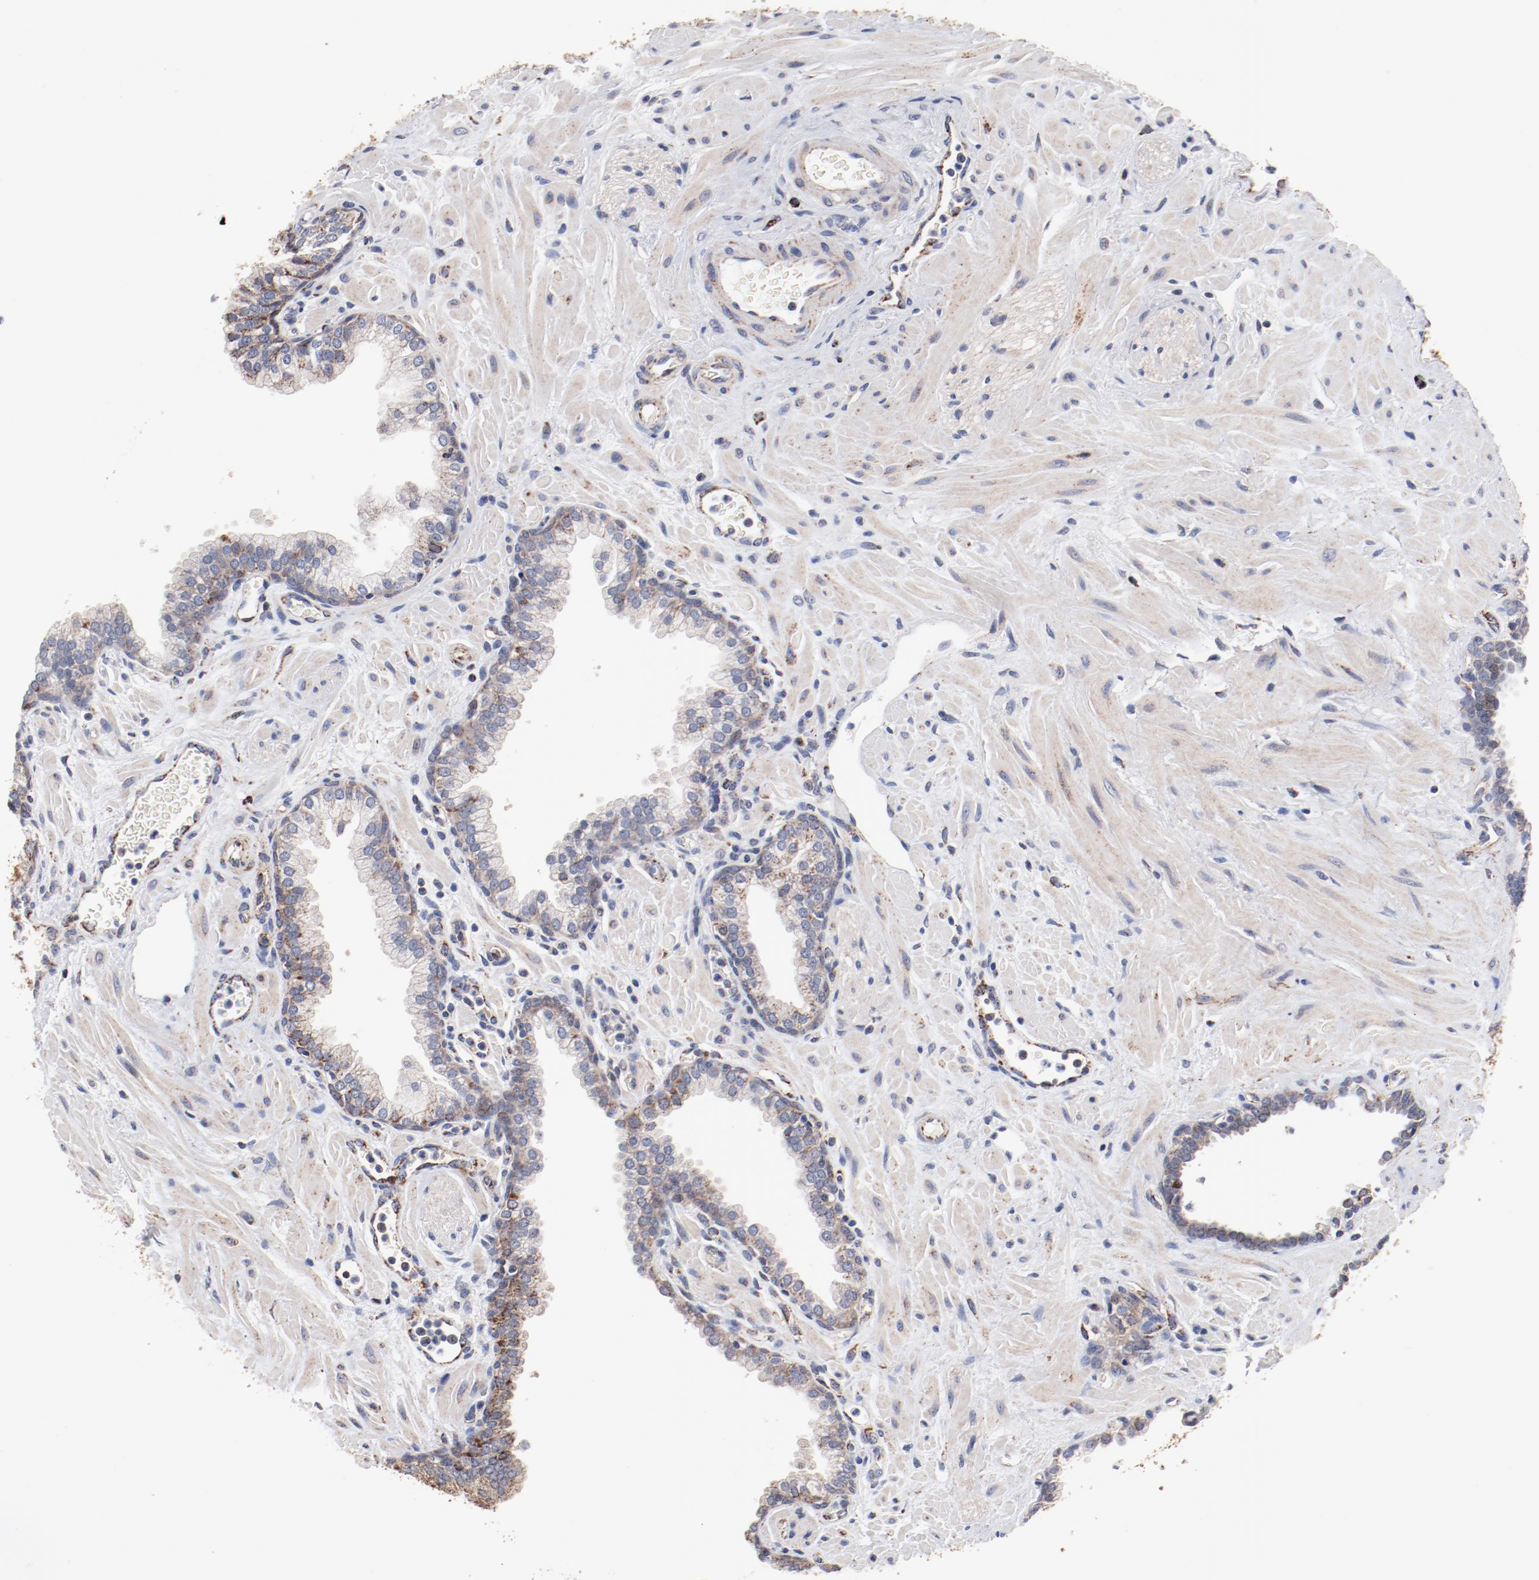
{"staining": {"intensity": "moderate", "quantity": ">75%", "location": "cytoplasmic/membranous"}, "tissue": "prostate", "cell_type": "Glandular cells", "image_type": "normal", "snomed": [{"axis": "morphology", "description": "Normal tissue, NOS"}, {"axis": "topography", "description": "Prostate"}], "caption": "Protein expression analysis of unremarkable prostate demonstrates moderate cytoplasmic/membranous positivity in approximately >75% of glandular cells.", "gene": "NDUFV2", "patient": {"sex": "male", "age": 60}}